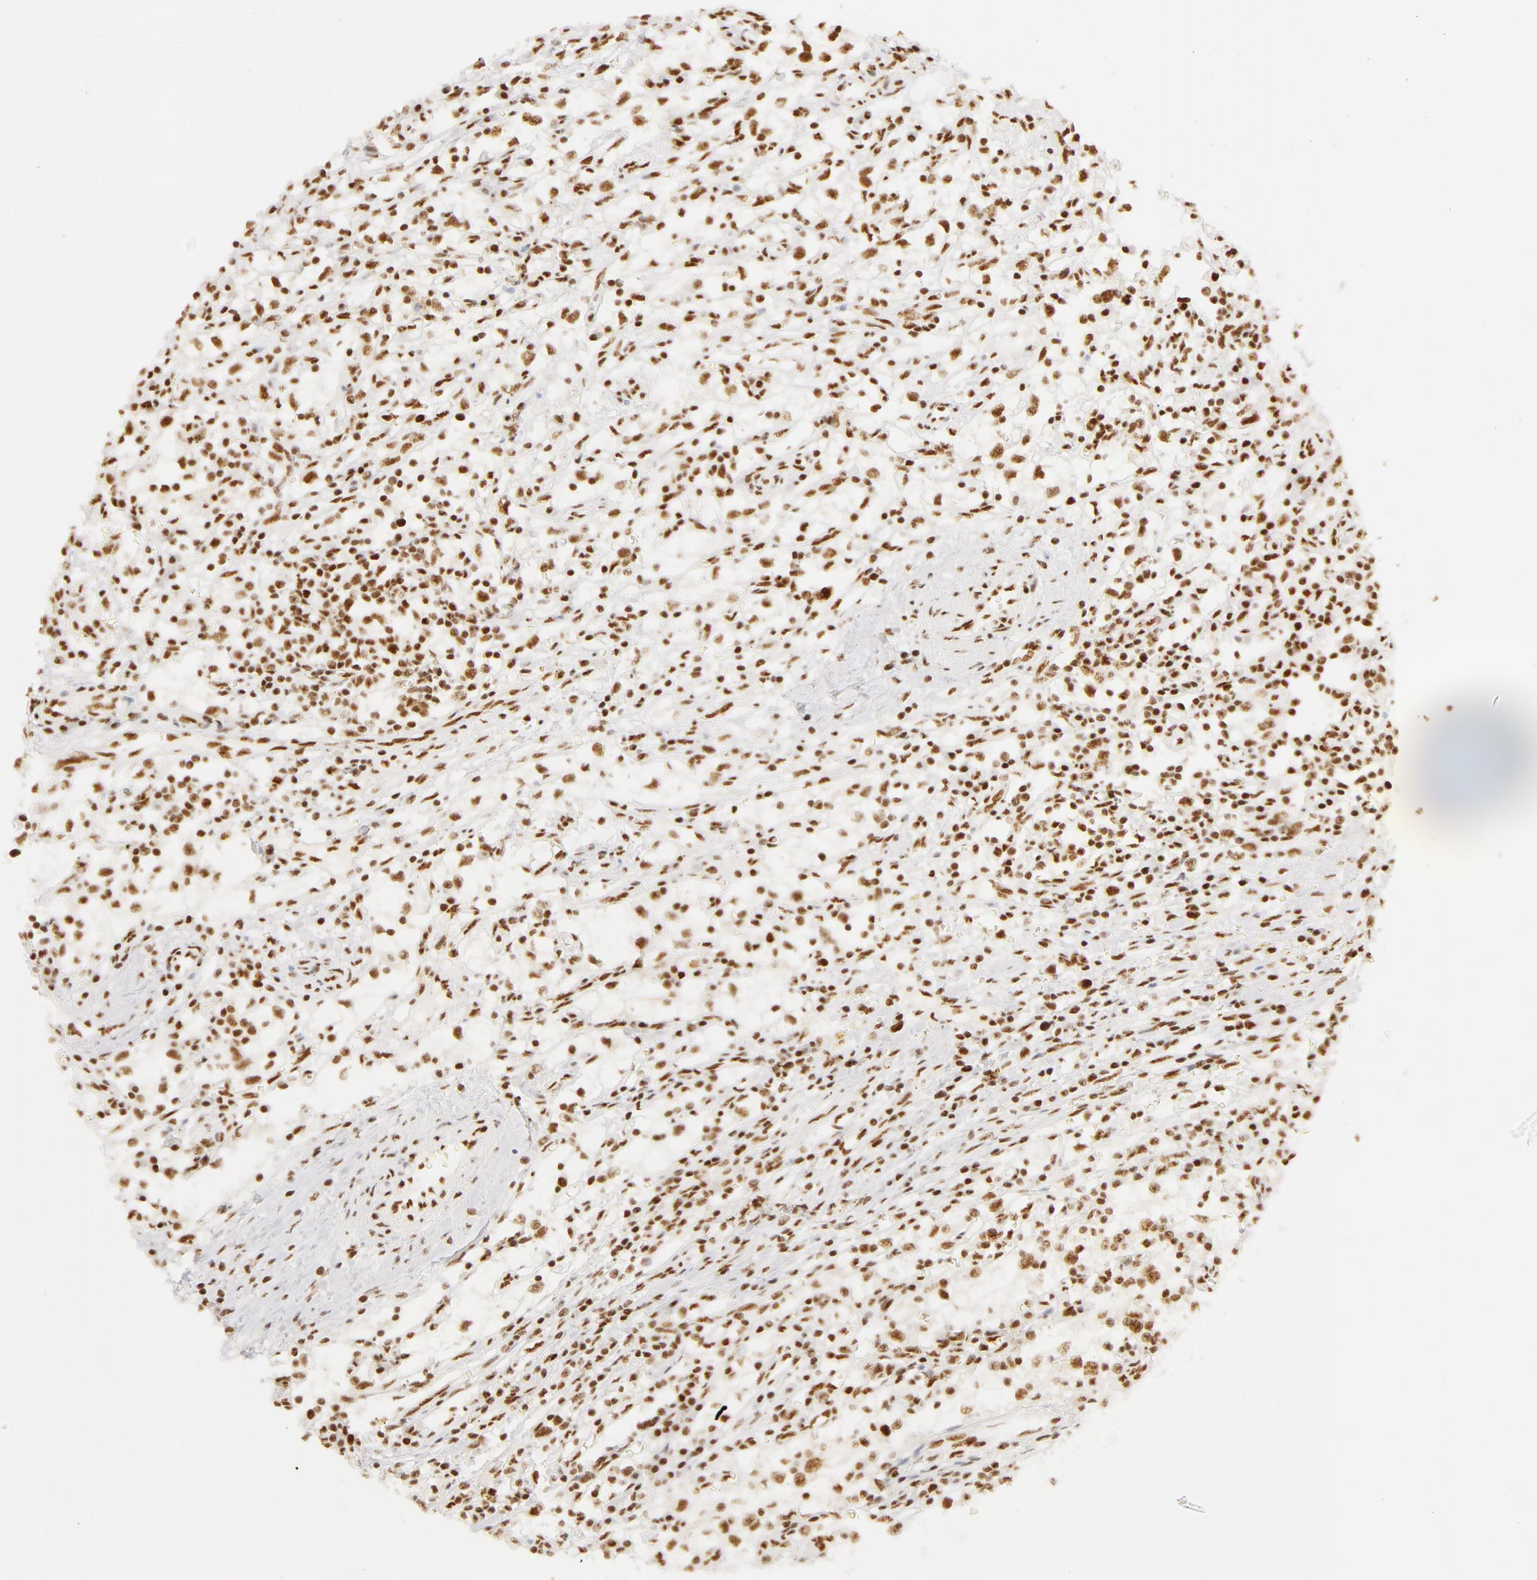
{"staining": {"intensity": "moderate", "quantity": ">75%", "location": "nuclear"}, "tissue": "renal cancer", "cell_type": "Tumor cells", "image_type": "cancer", "snomed": [{"axis": "morphology", "description": "Adenocarcinoma, NOS"}, {"axis": "topography", "description": "Kidney"}], "caption": "About >75% of tumor cells in human adenocarcinoma (renal) show moderate nuclear protein expression as visualized by brown immunohistochemical staining.", "gene": "RBM39", "patient": {"sex": "male", "age": 82}}